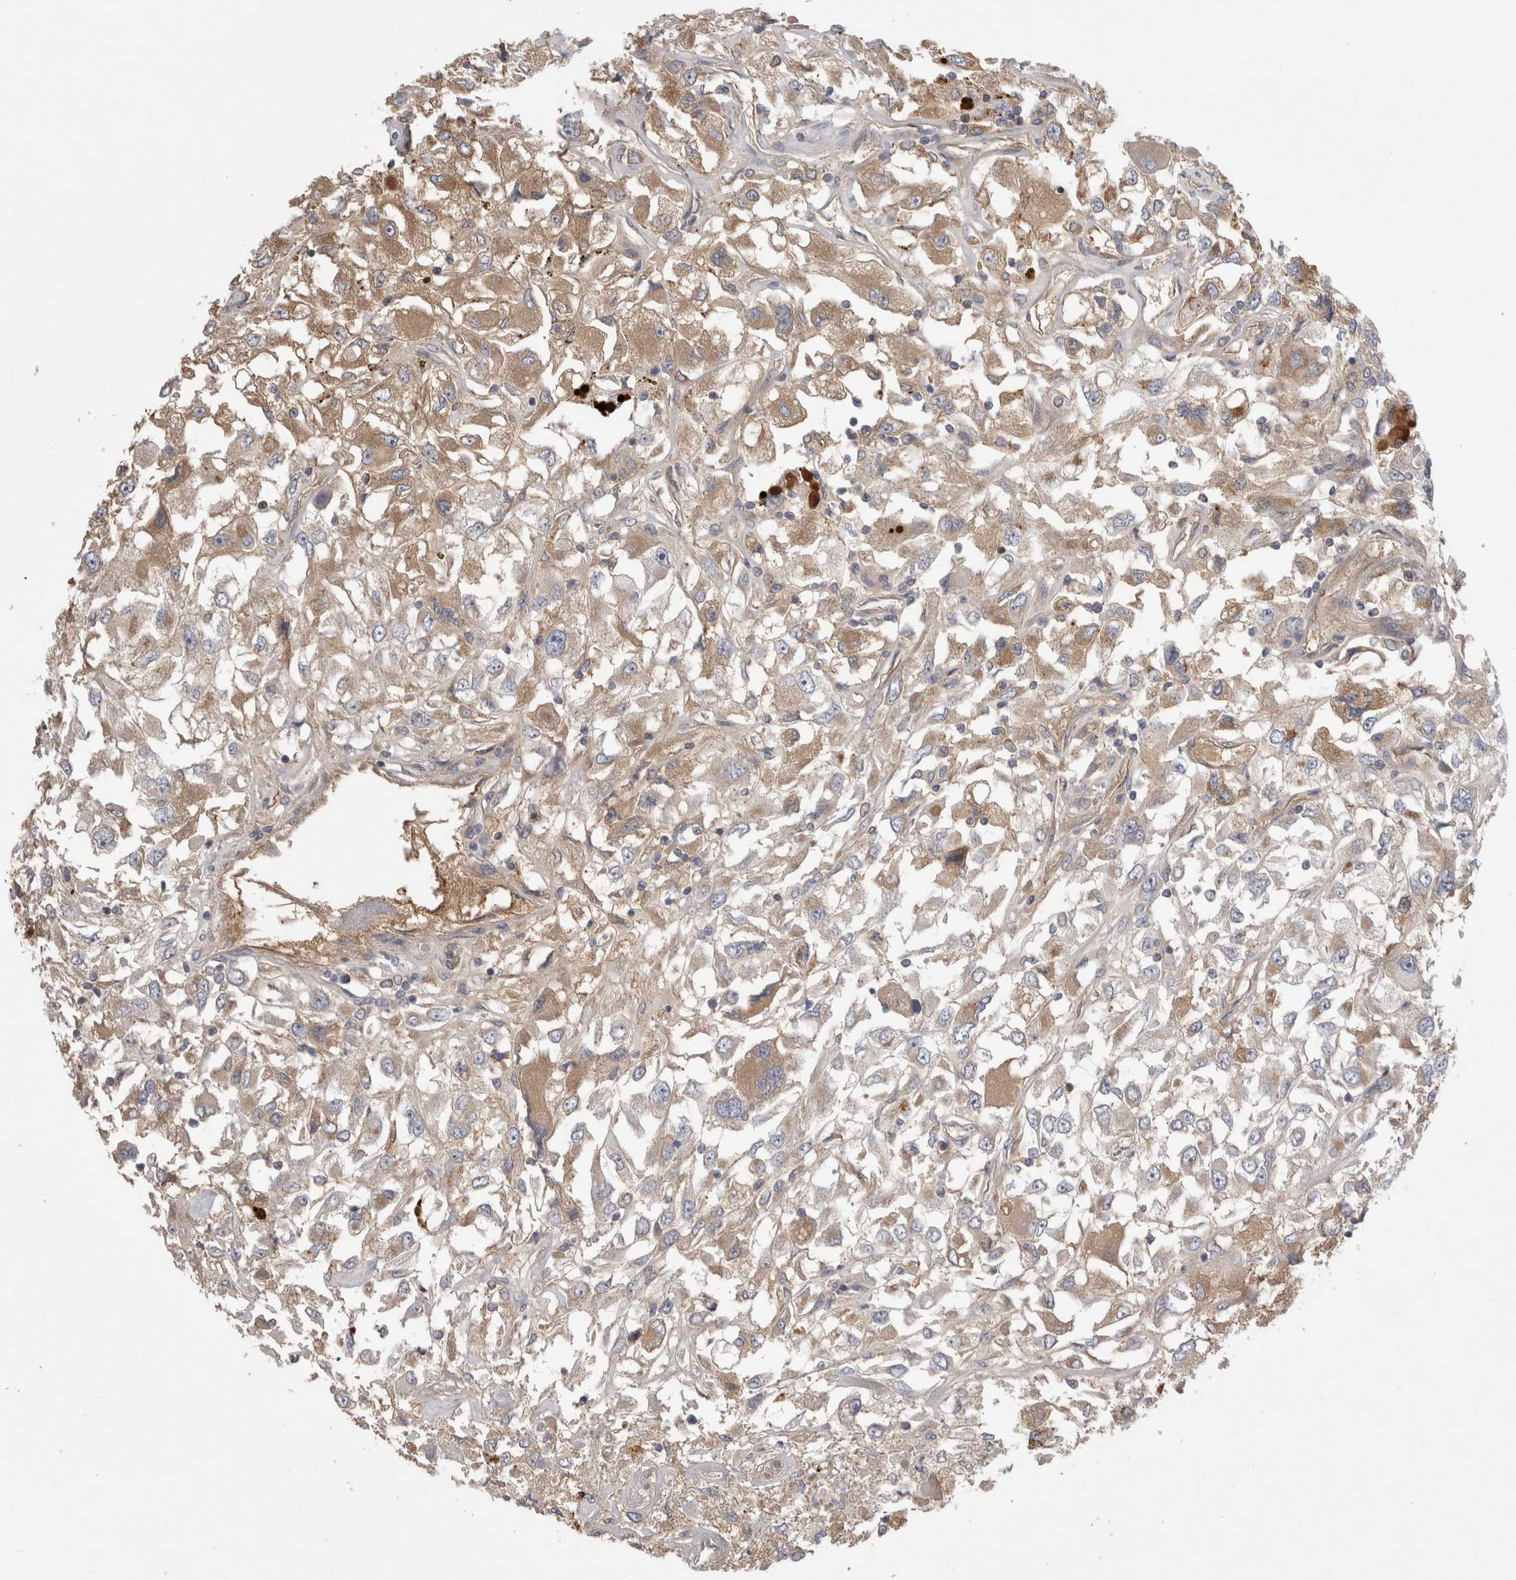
{"staining": {"intensity": "weak", "quantity": ">75%", "location": "cytoplasmic/membranous"}, "tissue": "renal cancer", "cell_type": "Tumor cells", "image_type": "cancer", "snomed": [{"axis": "morphology", "description": "Adenocarcinoma, NOS"}, {"axis": "topography", "description": "Kidney"}], "caption": "Adenocarcinoma (renal) stained with a brown dye reveals weak cytoplasmic/membranous positive positivity in about >75% of tumor cells.", "gene": "DARS2", "patient": {"sex": "female", "age": 52}}